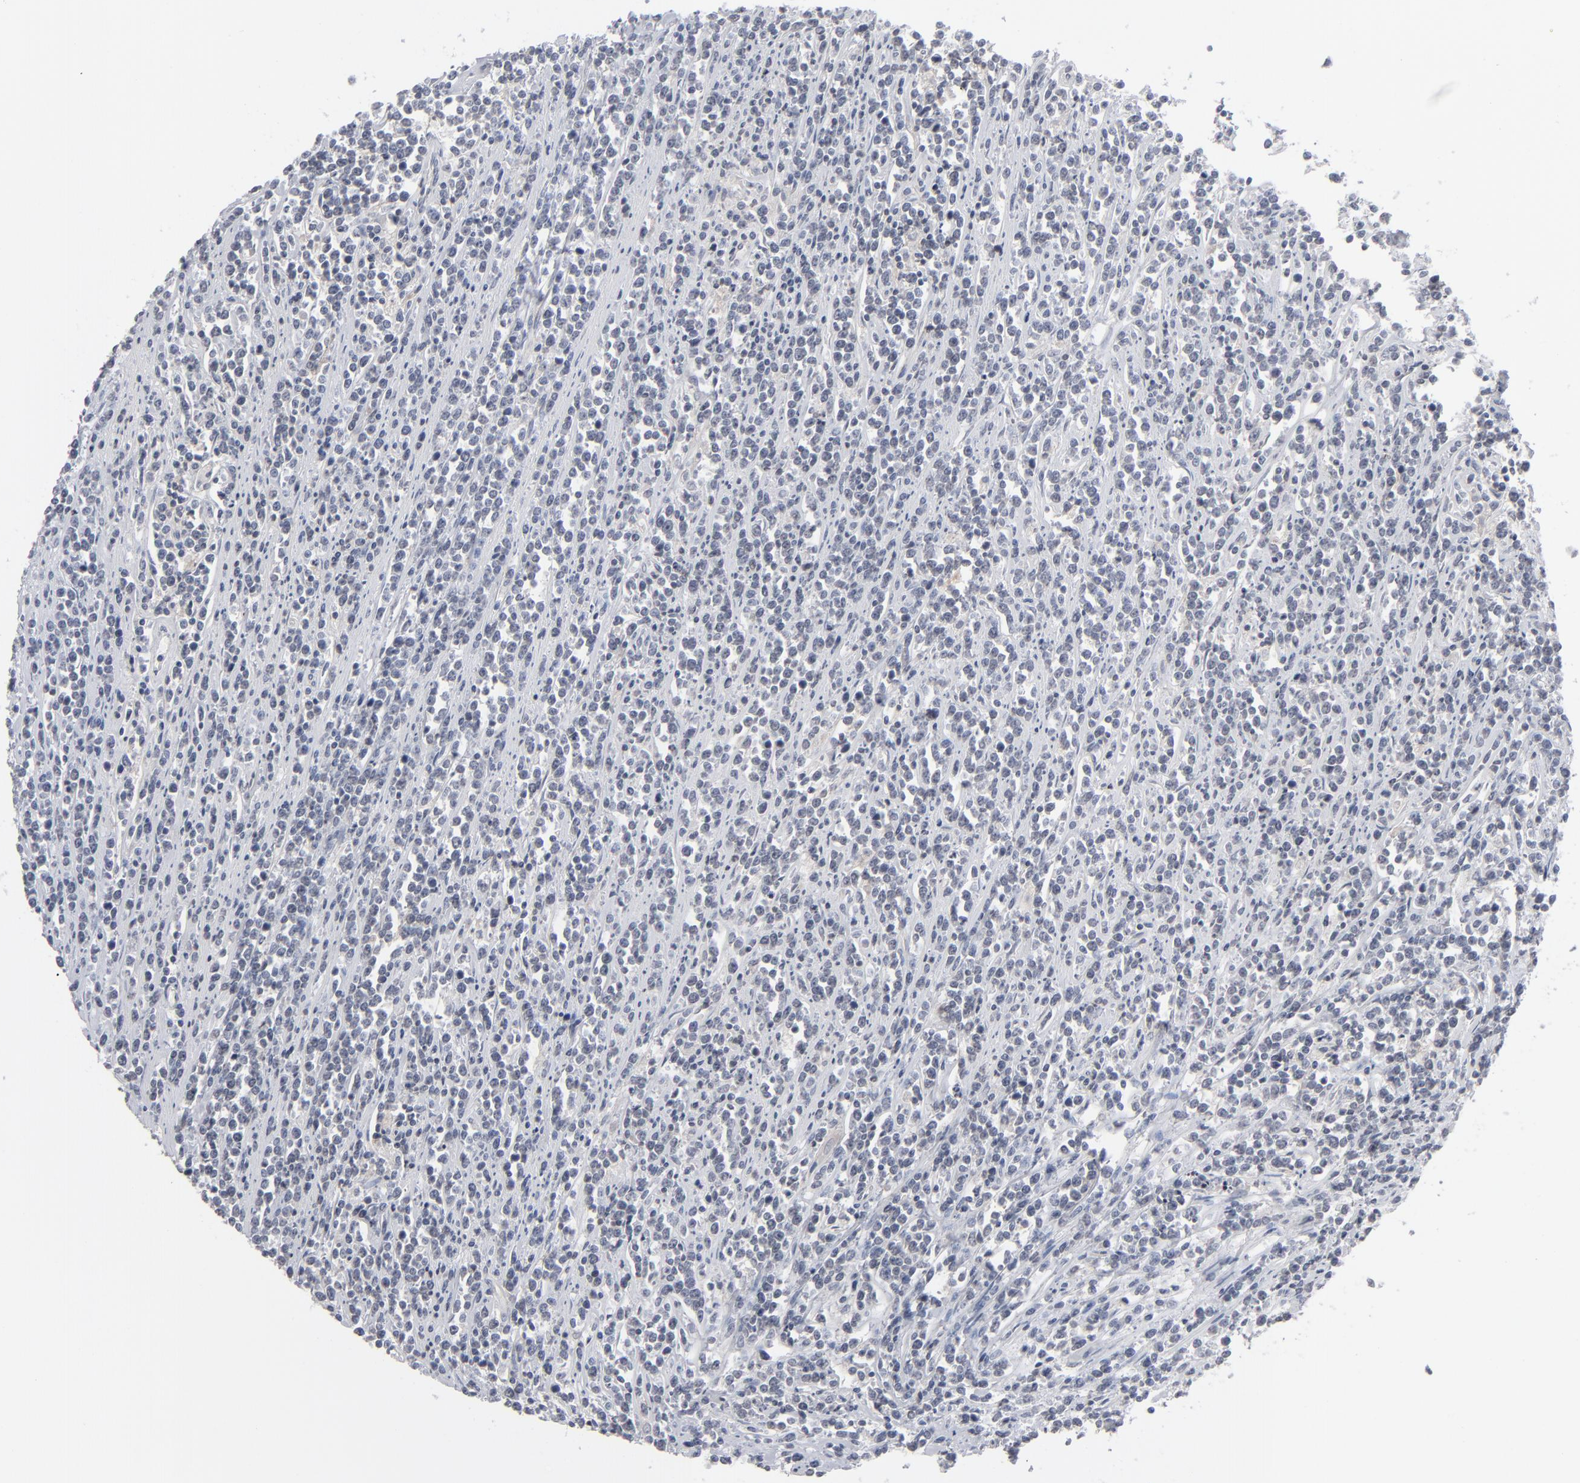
{"staining": {"intensity": "negative", "quantity": "none", "location": "none"}, "tissue": "lymphoma", "cell_type": "Tumor cells", "image_type": "cancer", "snomed": [{"axis": "morphology", "description": "Malignant lymphoma, non-Hodgkin's type, High grade"}, {"axis": "topography", "description": "Small intestine"}, {"axis": "topography", "description": "Colon"}], "caption": "DAB (3,3'-diaminobenzidine) immunohistochemical staining of human lymphoma shows no significant expression in tumor cells.", "gene": "POF1B", "patient": {"sex": "male", "age": 8}}